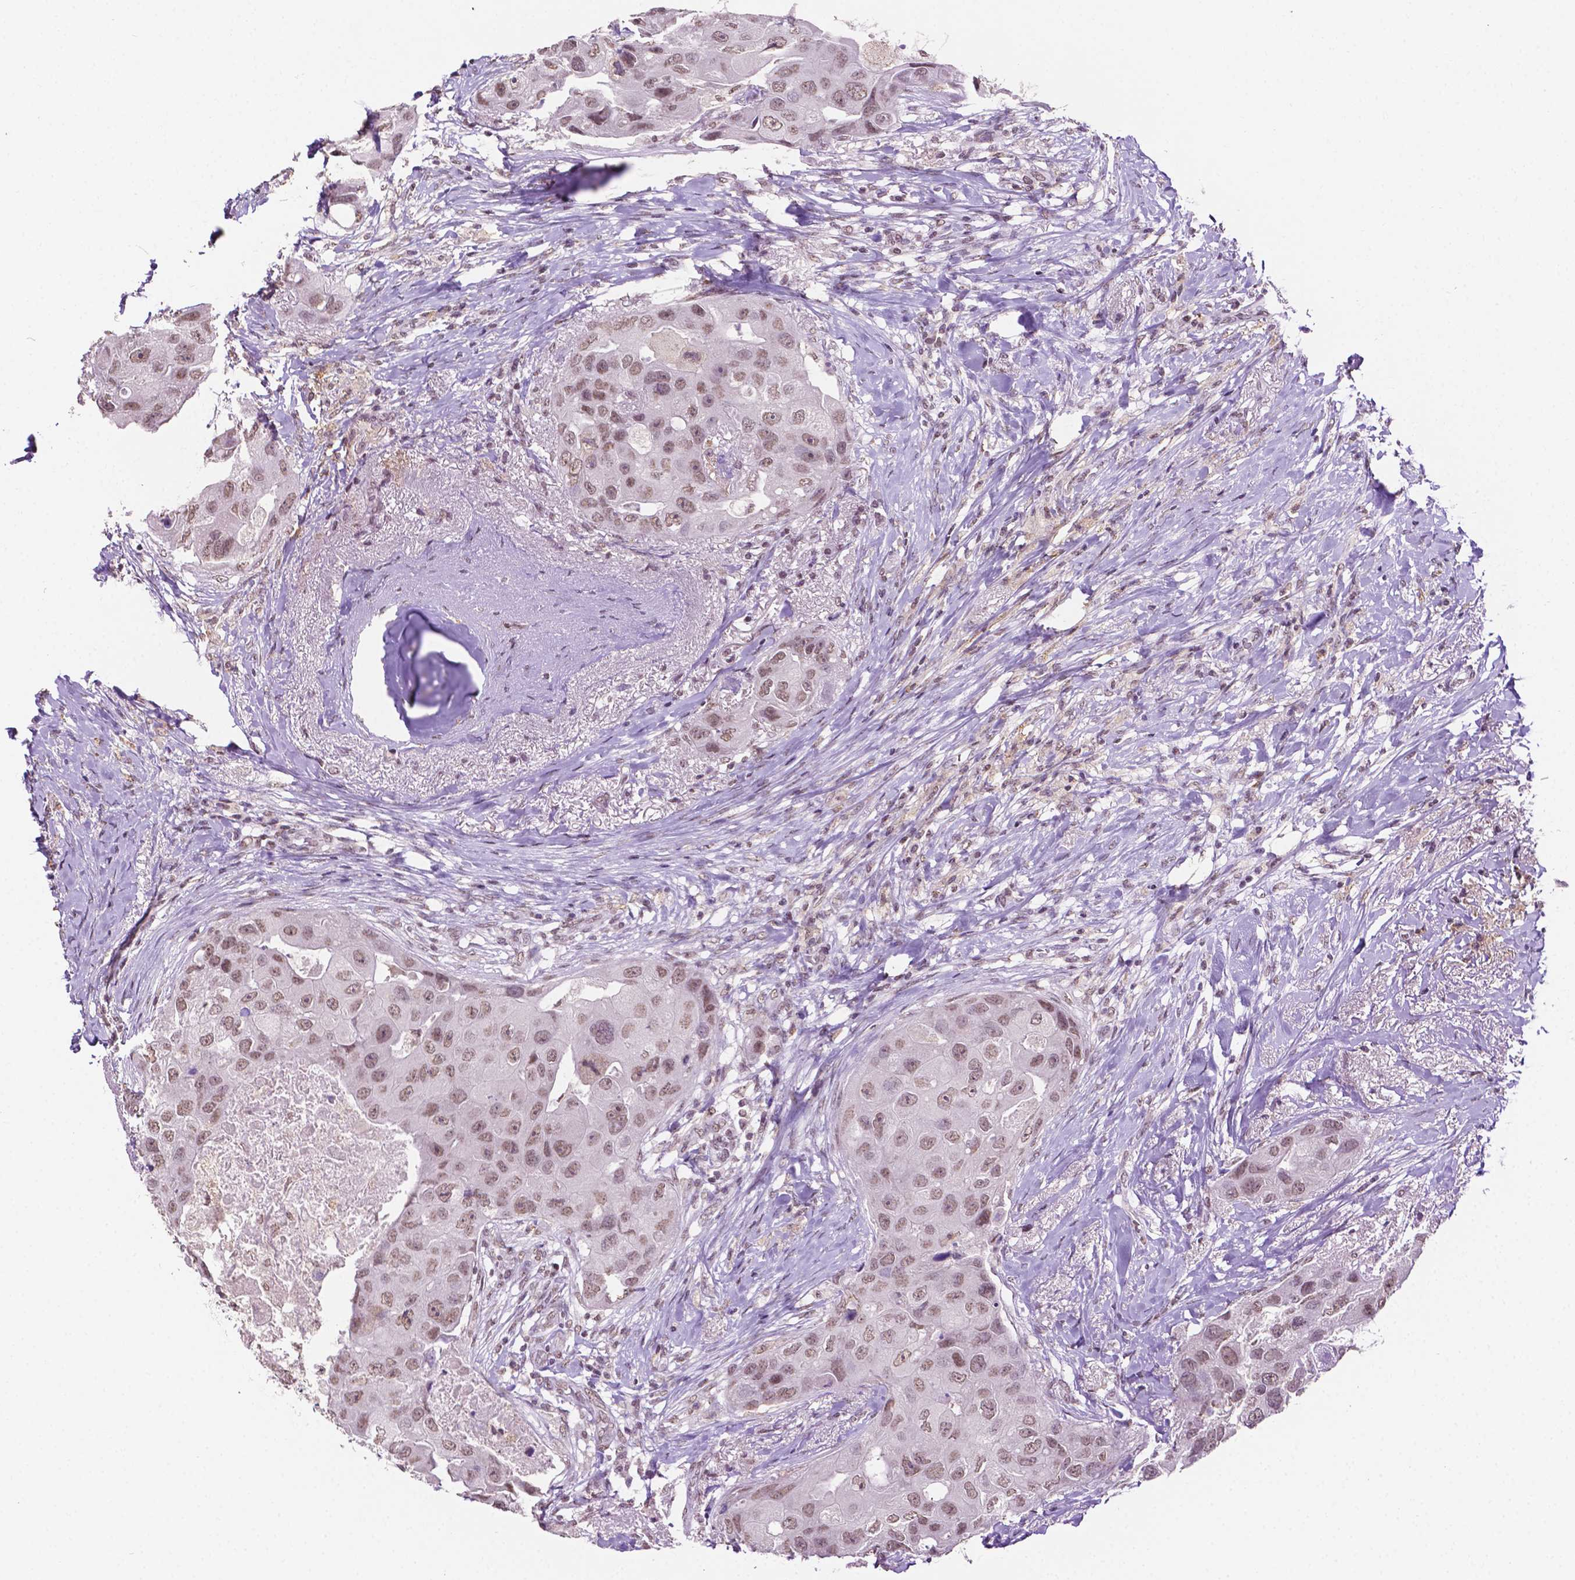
{"staining": {"intensity": "moderate", "quantity": ">75%", "location": "nuclear"}, "tissue": "breast cancer", "cell_type": "Tumor cells", "image_type": "cancer", "snomed": [{"axis": "morphology", "description": "Duct carcinoma"}, {"axis": "topography", "description": "Breast"}], "caption": "Immunohistochemical staining of human intraductal carcinoma (breast) demonstrates moderate nuclear protein expression in about >75% of tumor cells. (Stains: DAB (3,3'-diaminobenzidine) in brown, nuclei in blue, Microscopy: brightfield microscopy at high magnification).", "gene": "PTPN6", "patient": {"sex": "female", "age": 43}}